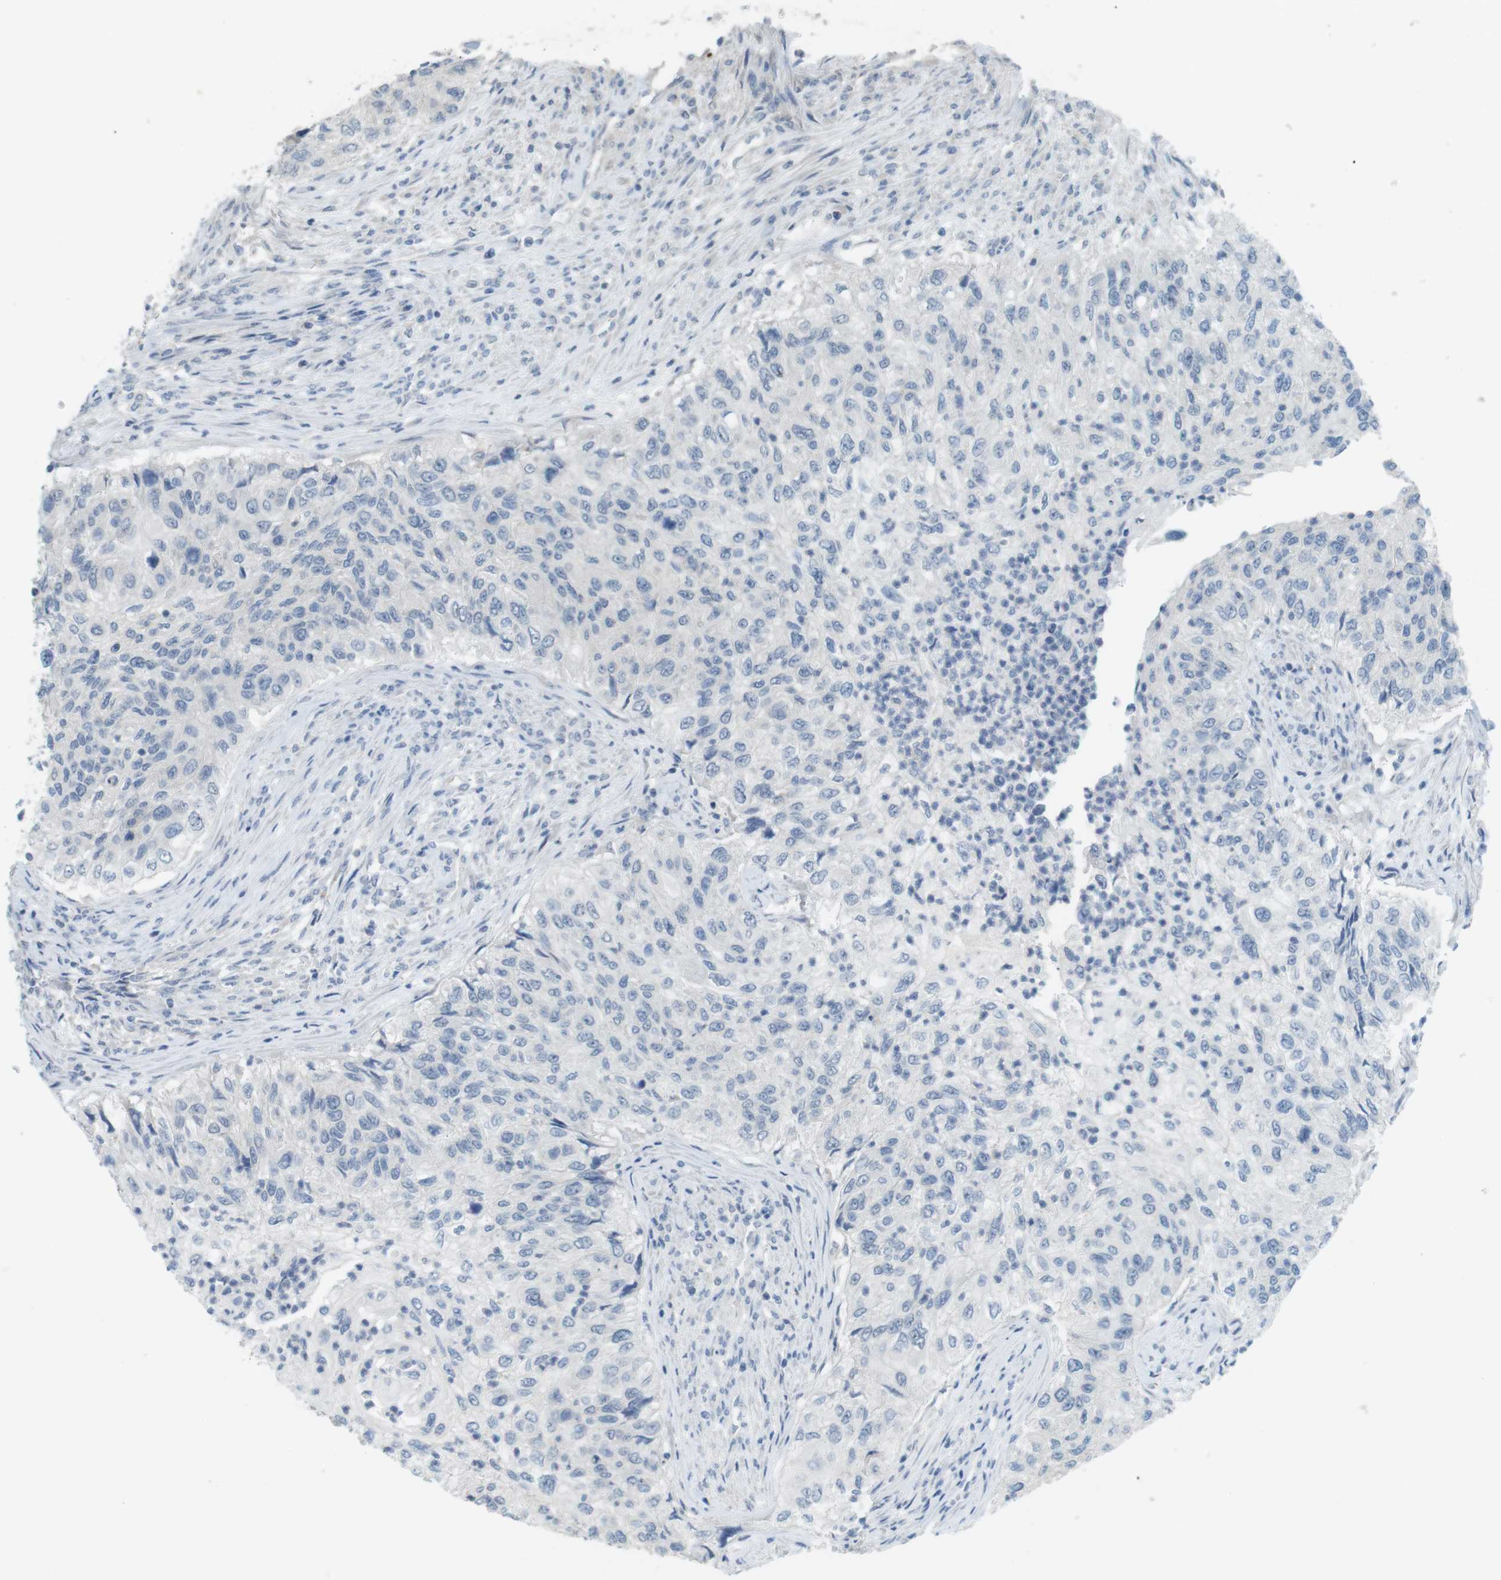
{"staining": {"intensity": "negative", "quantity": "none", "location": "none"}, "tissue": "urothelial cancer", "cell_type": "Tumor cells", "image_type": "cancer", "snomed": [{"axis": "morphology", "description": "Urothelial carcinoma, High grade"}, {"axis": "topography", "description": "Urinary bladder"}], "caption": "This is an immunohistochemistry histopathology image of urothelial carcinoma (high-grade). There is no positivity in tumor cells.", "gene": "MUC5B", "patient": {"sex": "female", "age": 60}}